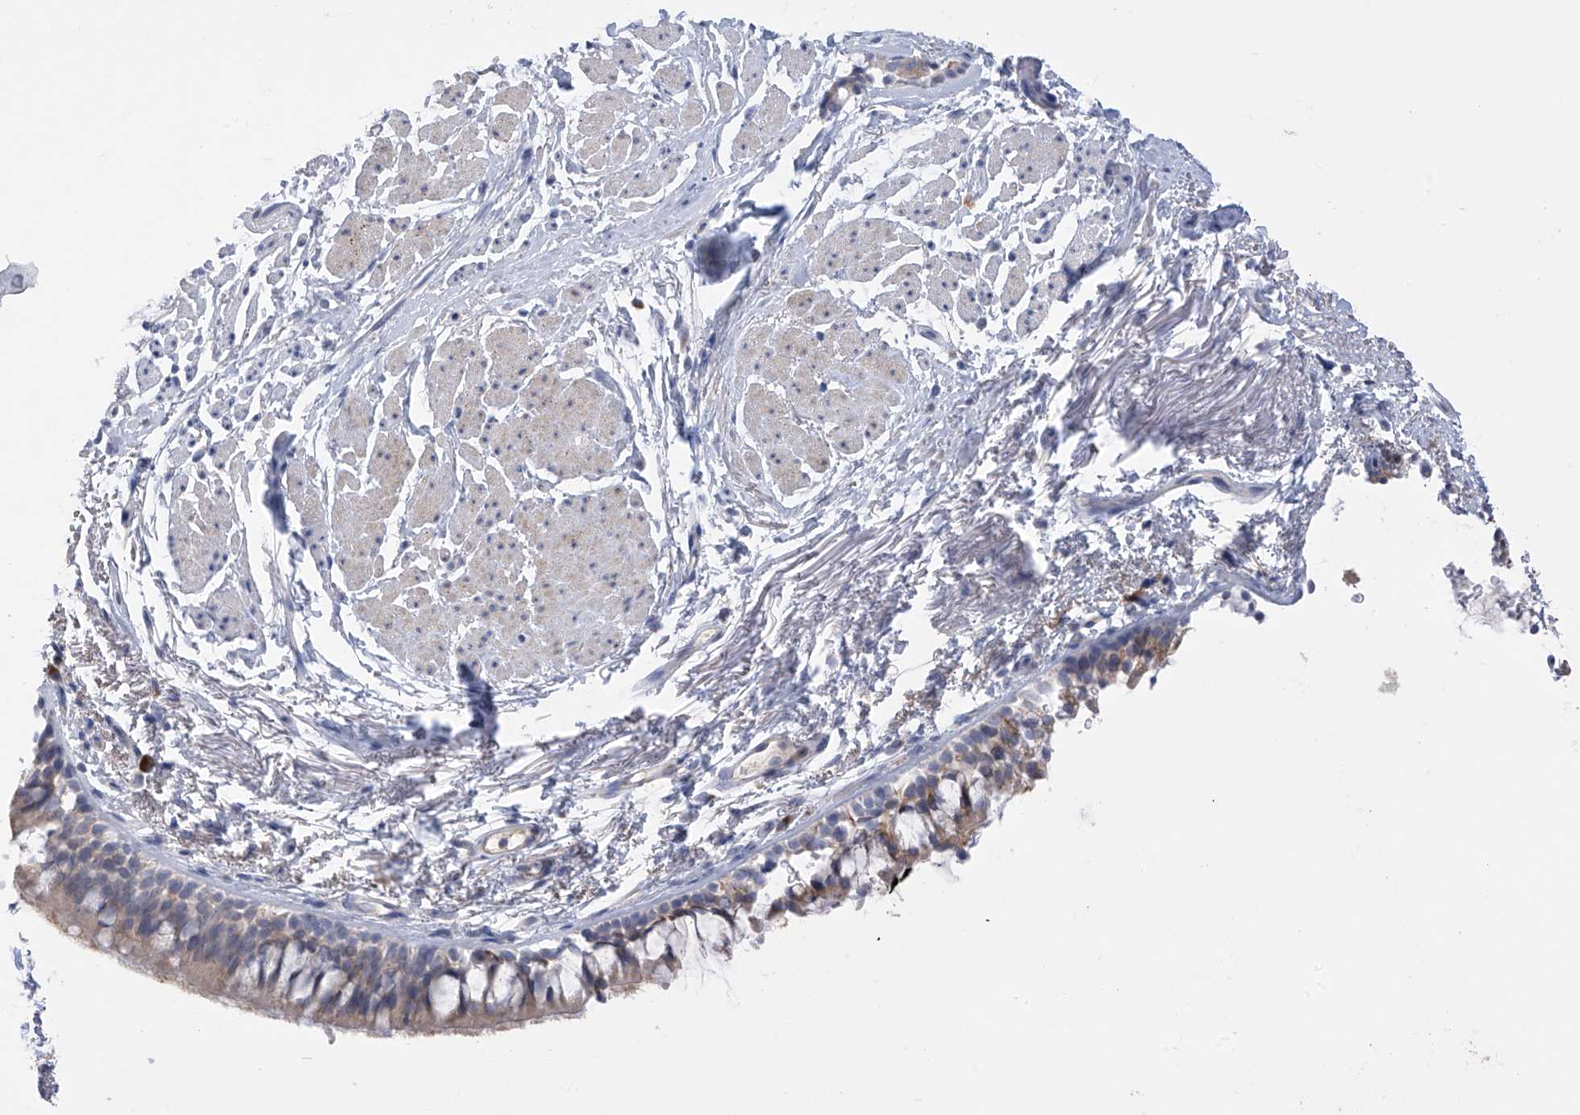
{"staining": {"intensity": "weak", "quantity": "25%-75%", "location": "cytoplasmic/membranous"}, "tissue": "bronchus", "cell_type": "Respiratory epithelial cells", "image_type": "normal", "snomed": [{"axis": "morphology", "description": "Normal tissue, NOS"}, {"axis": "topography", "description": "Cartilage tissue"}, {"axis": "topography", "description": "Bronchus"}], "caption": "The histopathology image demonstrates immunohistochemical staining of unremarkable bronchus. There is weak cytoplasmic/membranous positivity is appreciated in approximately 25%-75% of respiratory epithelial cells.", "gene": "SLCO4A1", "patient": {"sex": "female", "age": 73}}